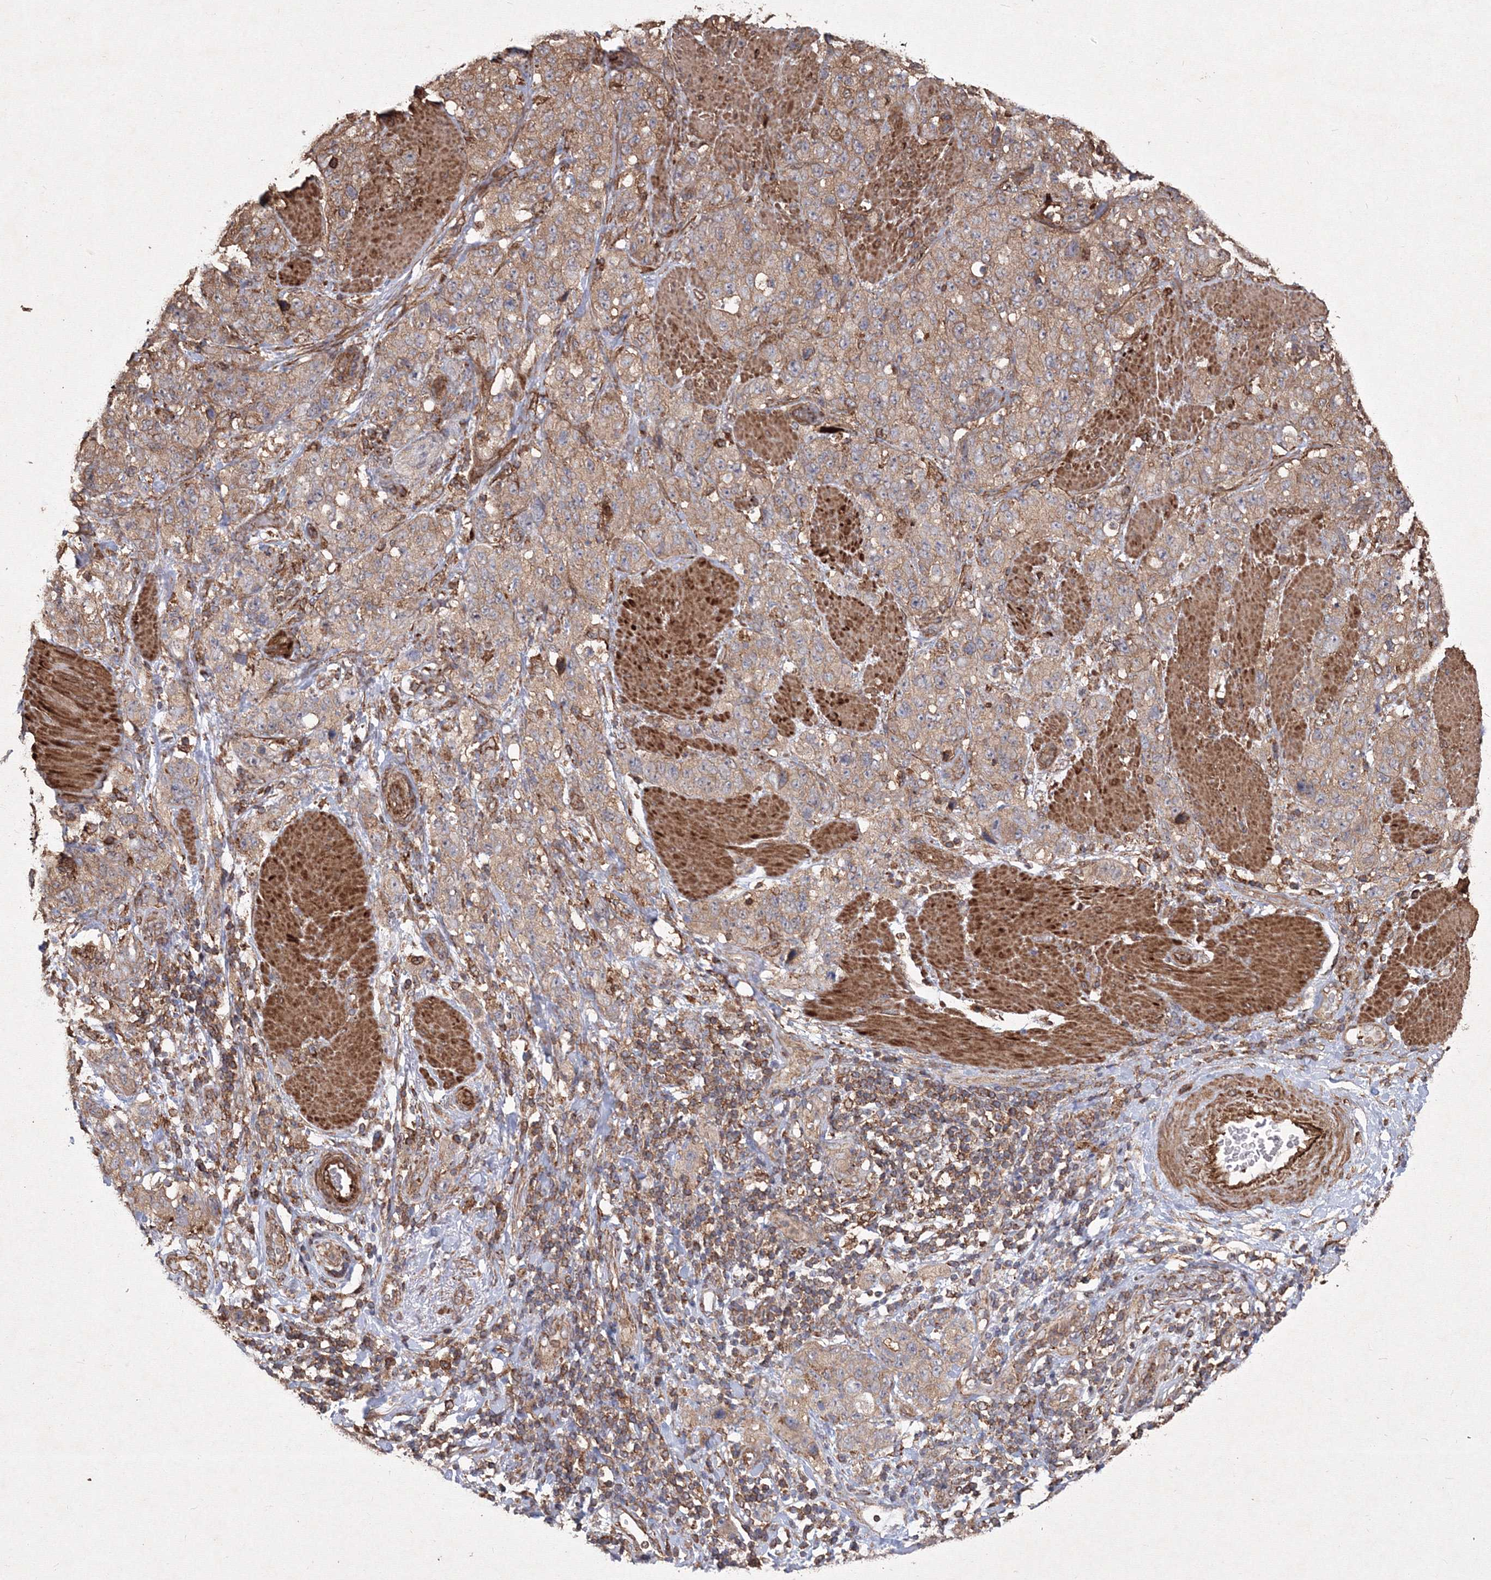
{"staining": {"intensity": "moderate", "quantity": ">75%", "location": "cytoplasmic/membranous"}, "tissue": "stomach cancer", "cell_type": "Tumor cells", "image_type": "cancer", "snomed": [{"axis": "morphology", "description": "Adenocarcinoma, NOS"}, {"axis": "topography", "description": "Stomach"}], "caption": "Tumor cells display moderate cytoplasmic/membranous staining in approximately >75% of cells in stomach adenocarcinoma.", "gene": "TMEM139", "patient": {"sex": "male", "age": 48}}